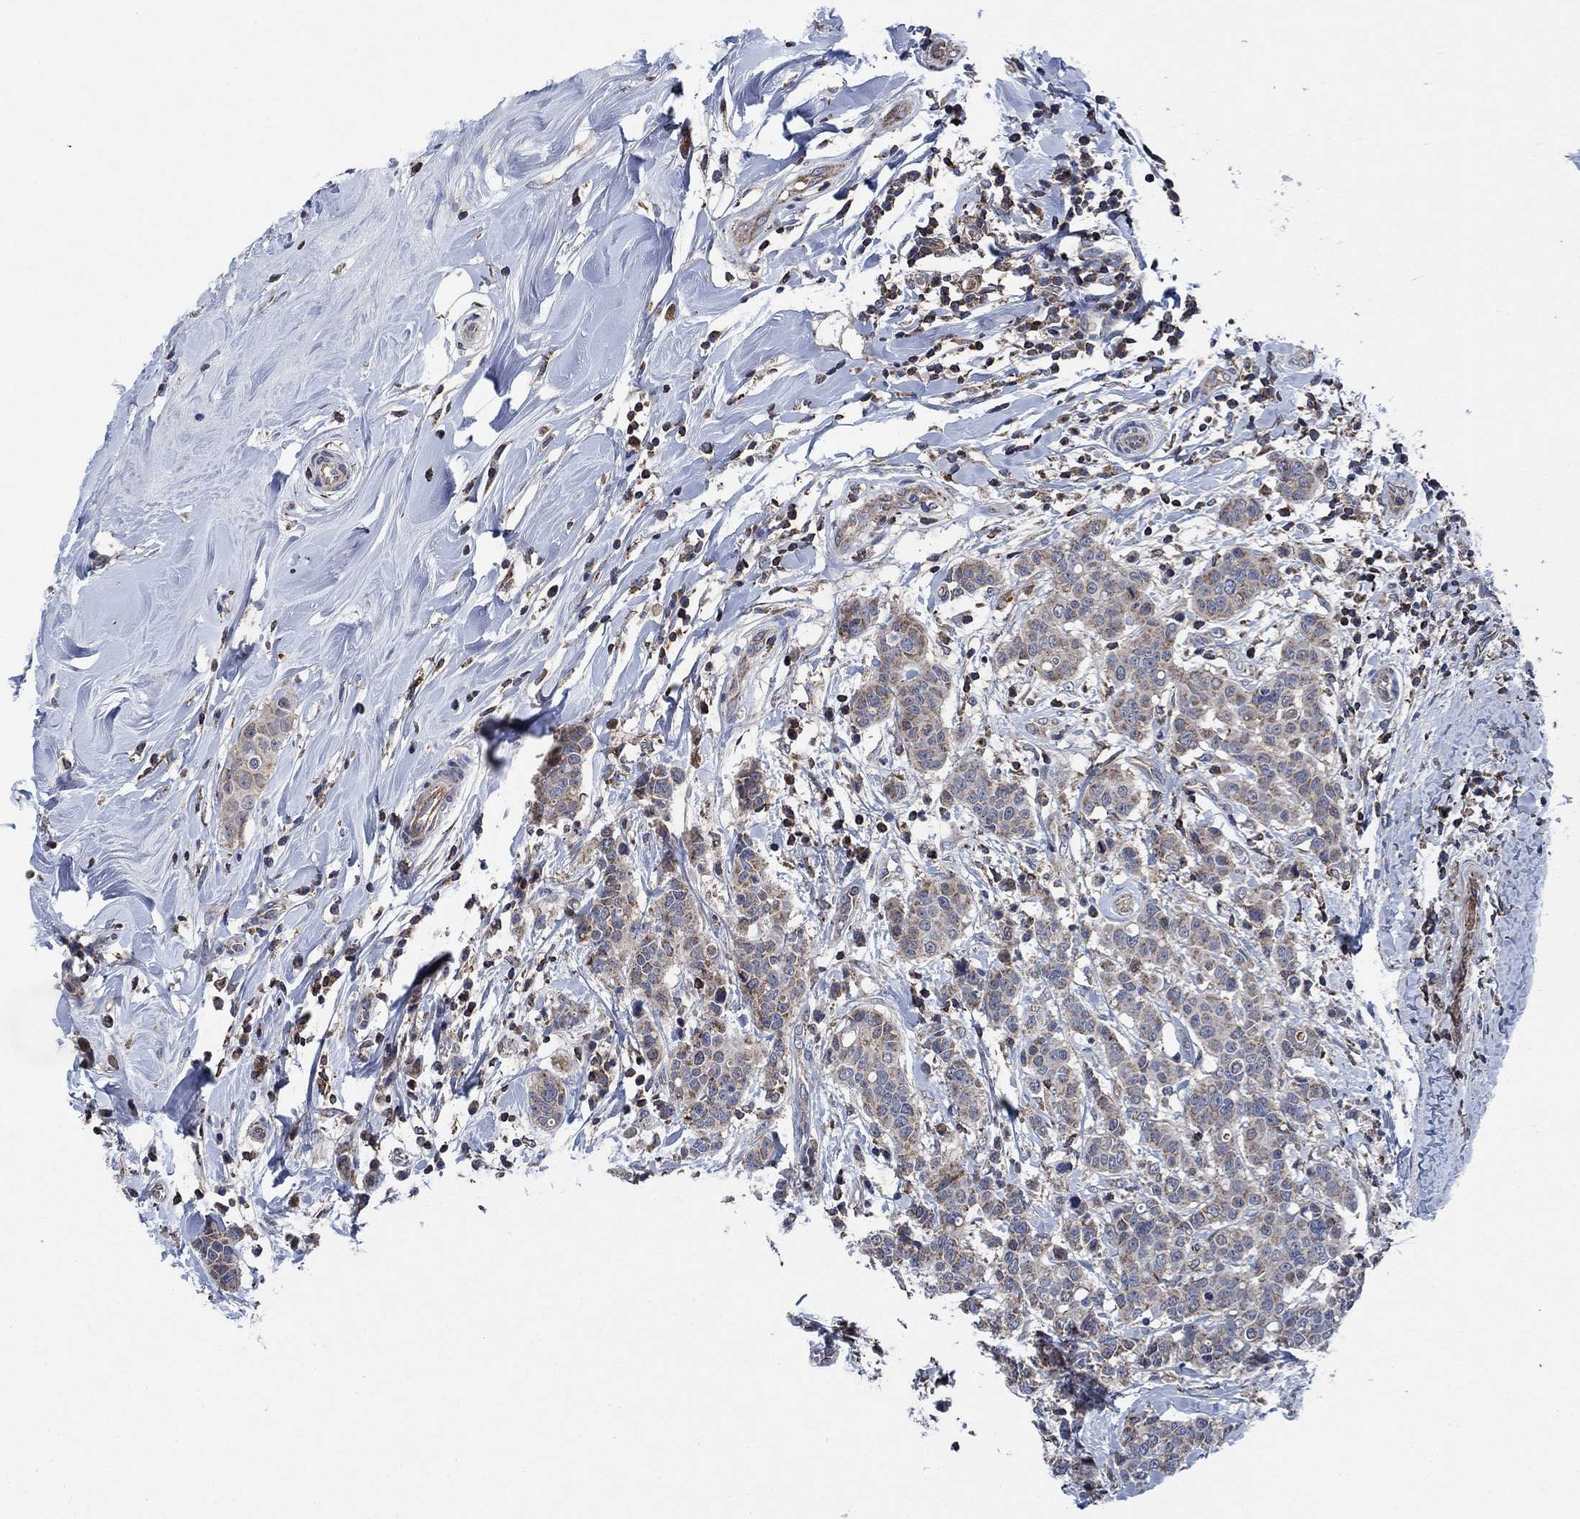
{"staining": {"intensity": "moderate", "quantity": "25%-75%", "location": "cytoplasmic/membranous"}, "tissue": "breast cancer", "cell_type": "Tumor cells", "image_type": "cancer", "snomed": [{"axis": "morphology", "description": "Duct carcinoma"}, {"axis": "topography", "description": "Breast"}], "caption": "Moderate cytoplasmic/membranous protein positivity is seen in about 25%-75% of tumor cells in invasive ductal carcinoma (breast).", "gene": "STXBP6", "patient": {"sex": "female", "age": 27}}